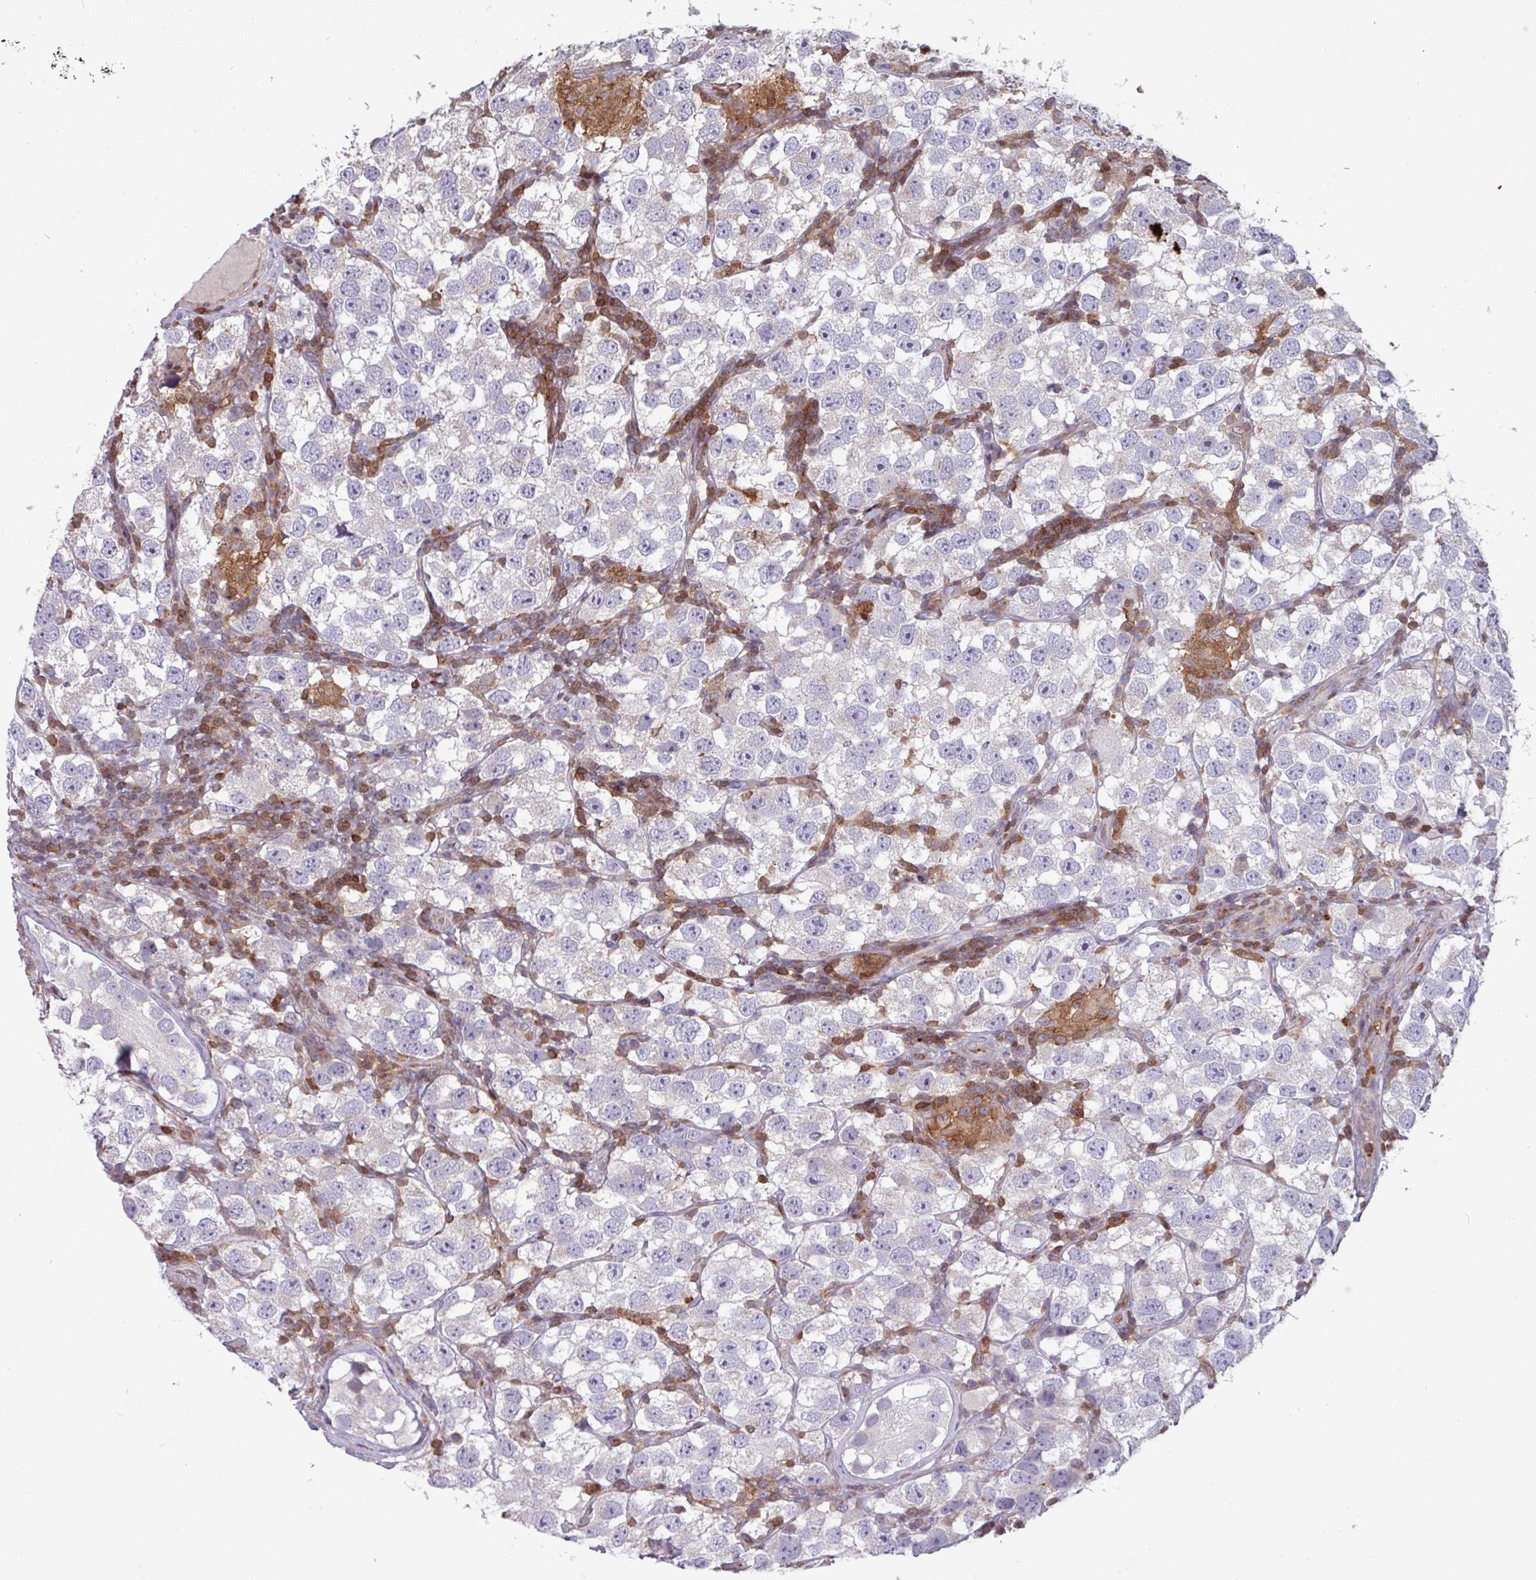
{"staining": {"intensity": "negative", "quantity": "none", "location": "none"}, "tissue": "testis cancer", "cell_type": "Tumor cells", "image_type": "cancer", "snomed": [{"axis": "morphology", "description": "Seminoma, NOS"}, {"axis": "topography", "description": "Testis"}], "caption": "Testis cancer (seminoma) stained for a protein using immunohistochemistry (IHC) reveals no staining tumor cells.", "gene": "SEC61G", "patient": {"sex": "male", "age": 26}}